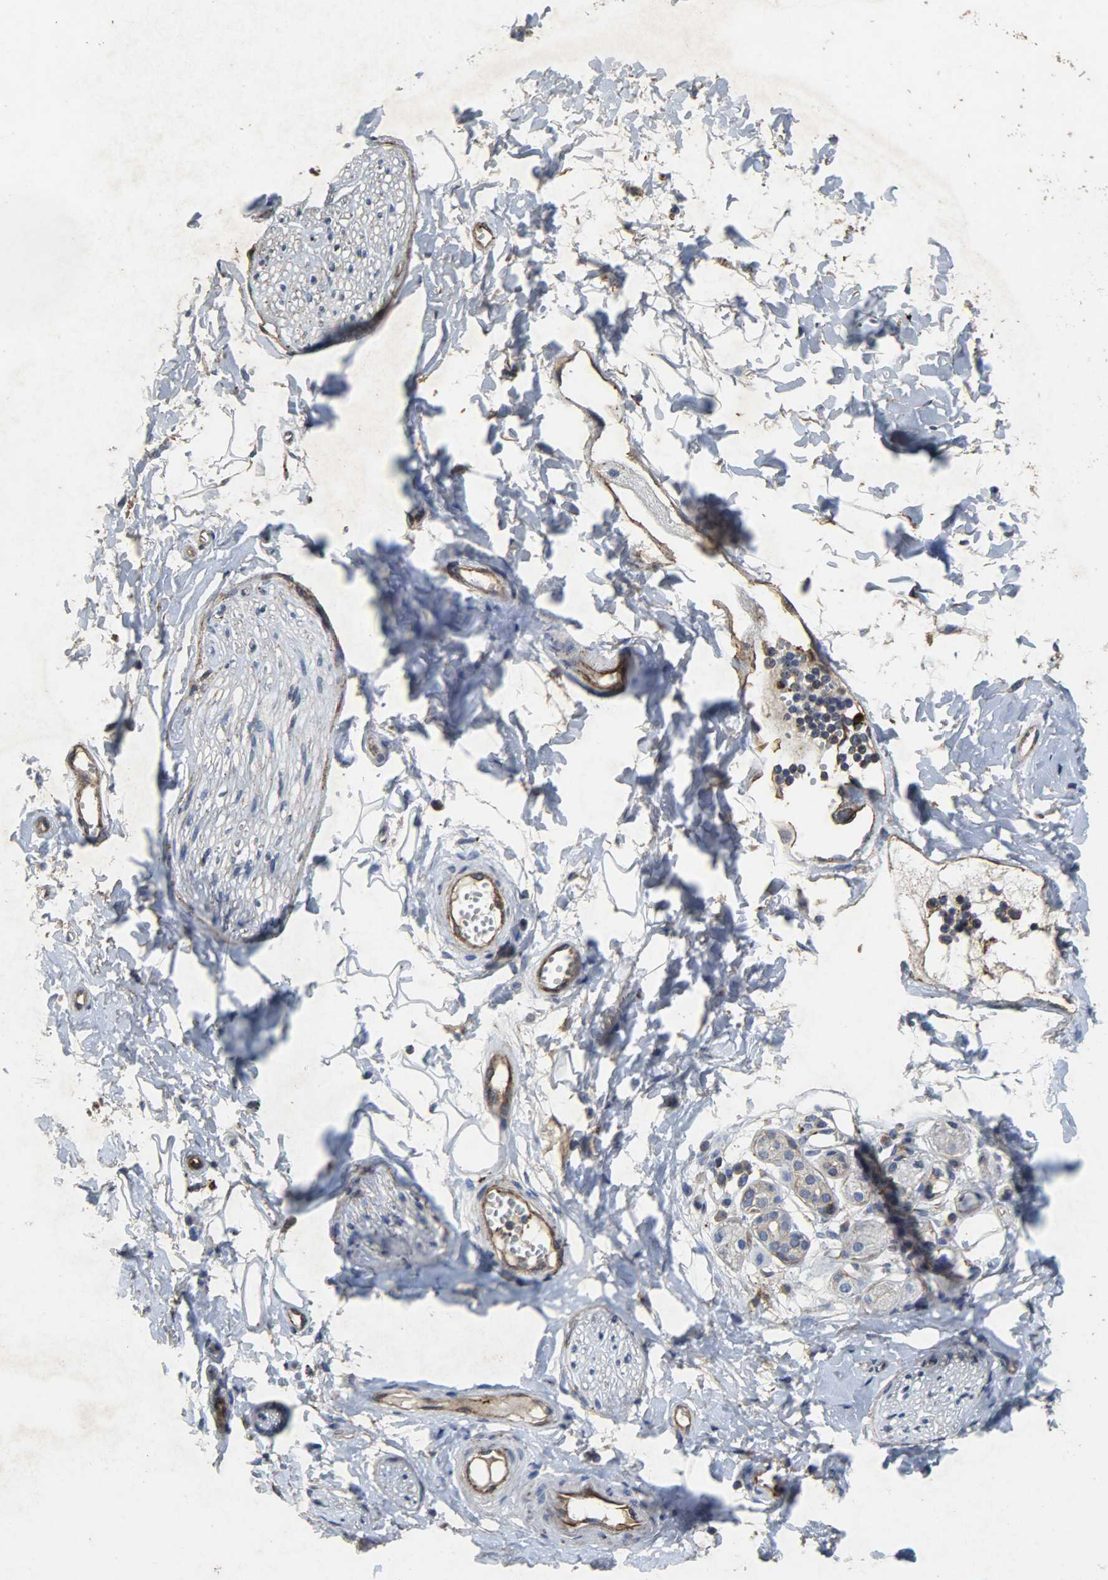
{"staining": {"intensity": "weak", "quantity": "25%-75%", "location": "cytoplasmic/membranous"}, "tissue": "adipose tissue", "cell_type": "Adipocytes", "image_type": "normal", "snomed": [{"axis": "morphology", "description": "Normal tissue, NOS"}, {"axis": "morphology", "description": "Inflammation, NOS"}, {"axis": "topography", "description": "Salivary gland"}, {"axis": "topography", "description": "Peripheral nerve tissue"}], "caption": "A low amount of weak cytoplasmic/membranous staining is appreciated in about 25%-75% of adipocytes in benign adipose tissue.", "gene": "TPM4", "patient": {"sex": "female", "age": 75}}